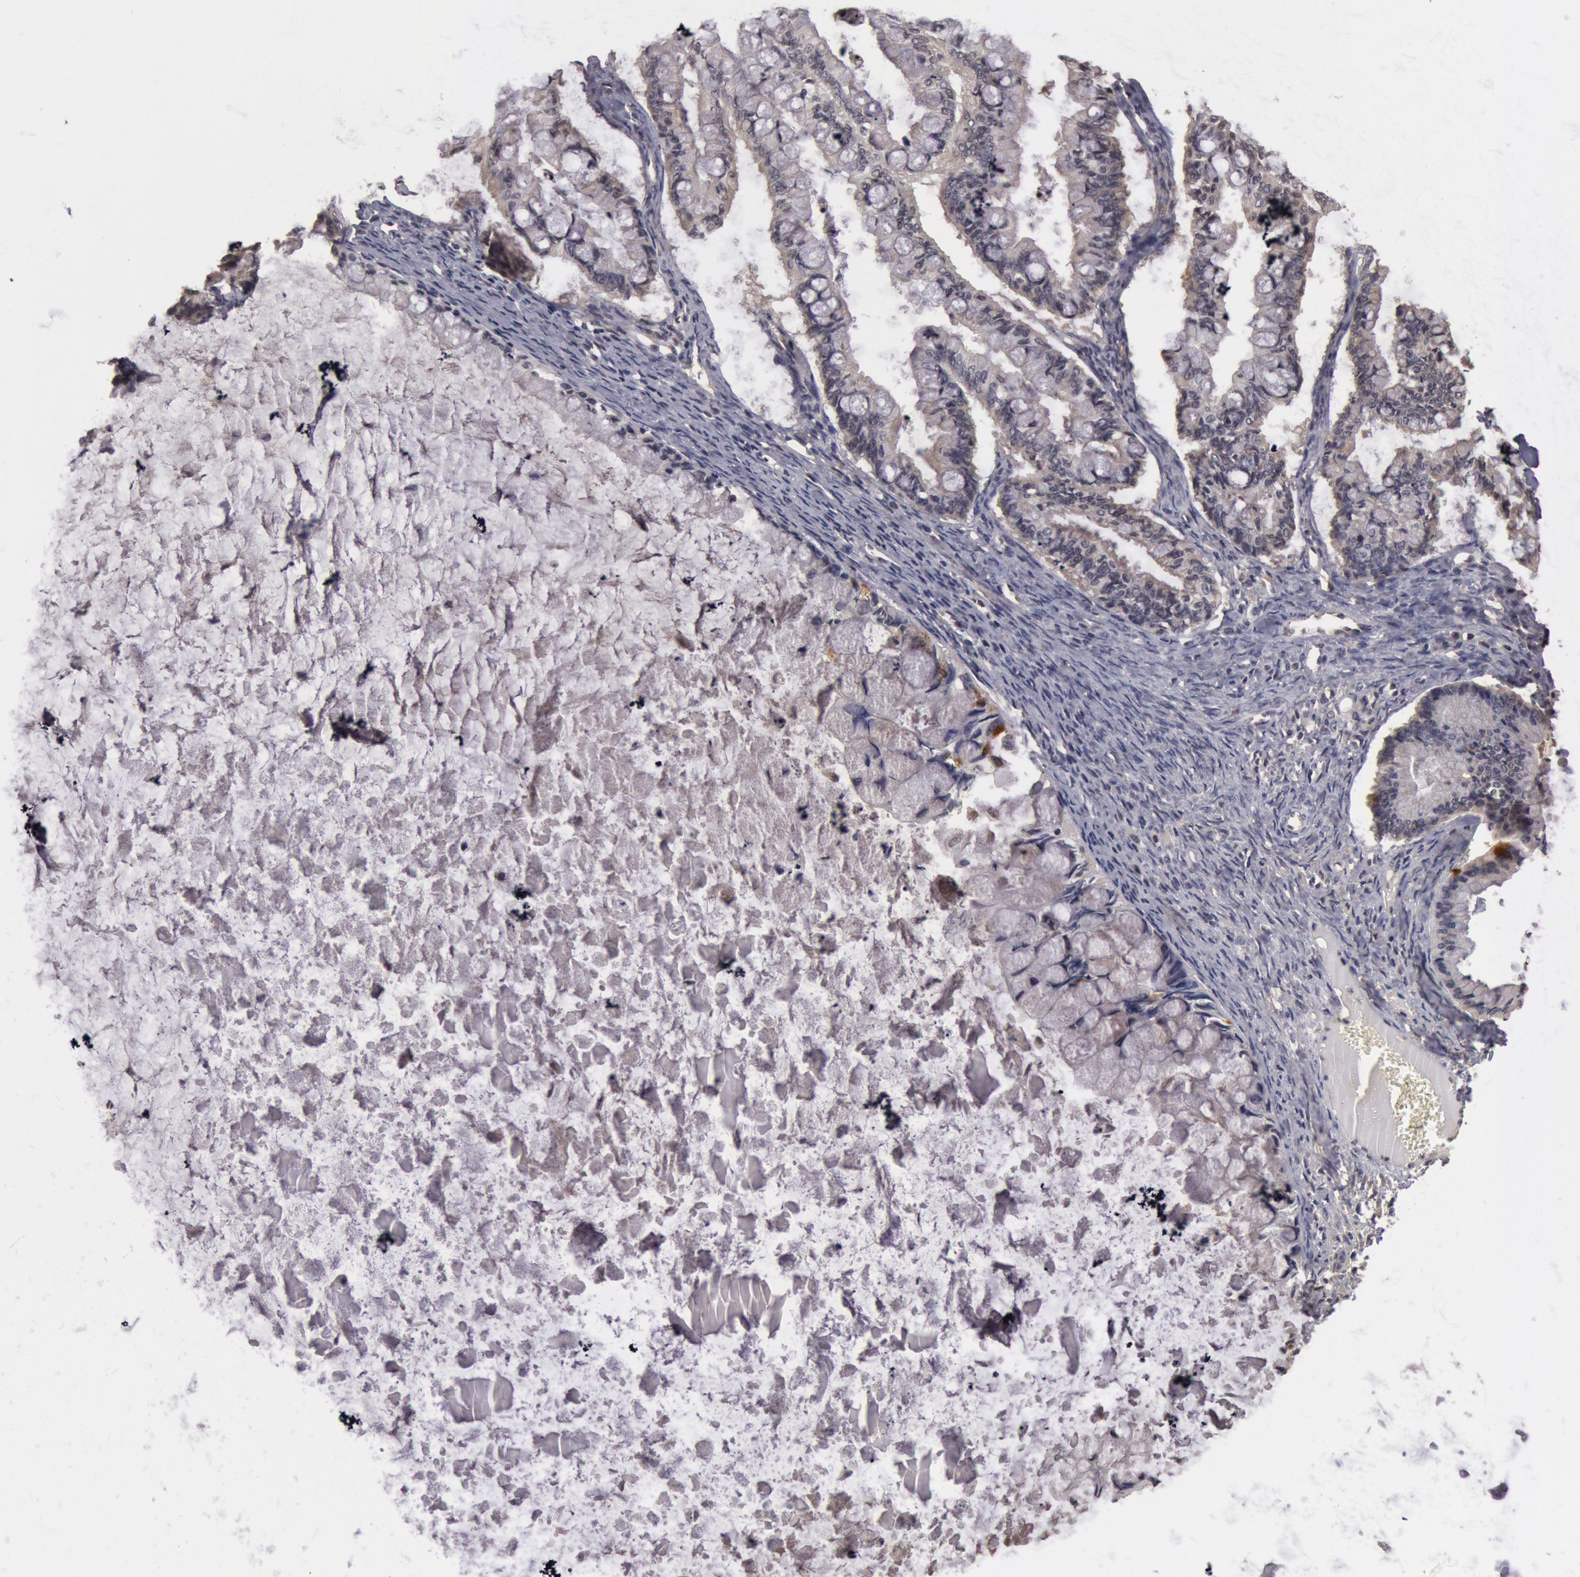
{"staining": {"intensity": "weak", "quantity": ">75%", "location": "cytoplasmic/membranous"}, "tissue": "ovarian cancer", "cell_type": "Tumor cells", "image_type": "cancer", "snomed": [{"axis": "morphology", "description": "Cystadenocarcinoma, mucinous, NOS"}, {"axis": "topography", "description": "Ovary"}], "caption": "This image shows immunohistochemistry staining of human ovarian cancer (mucinous cystadenocarcinoma), with low weak cytoplasmic/membranous positivity in about >75% of tumor cells.", "gene": "BCHE", "patient": {"sex": "female", "age": 57}}